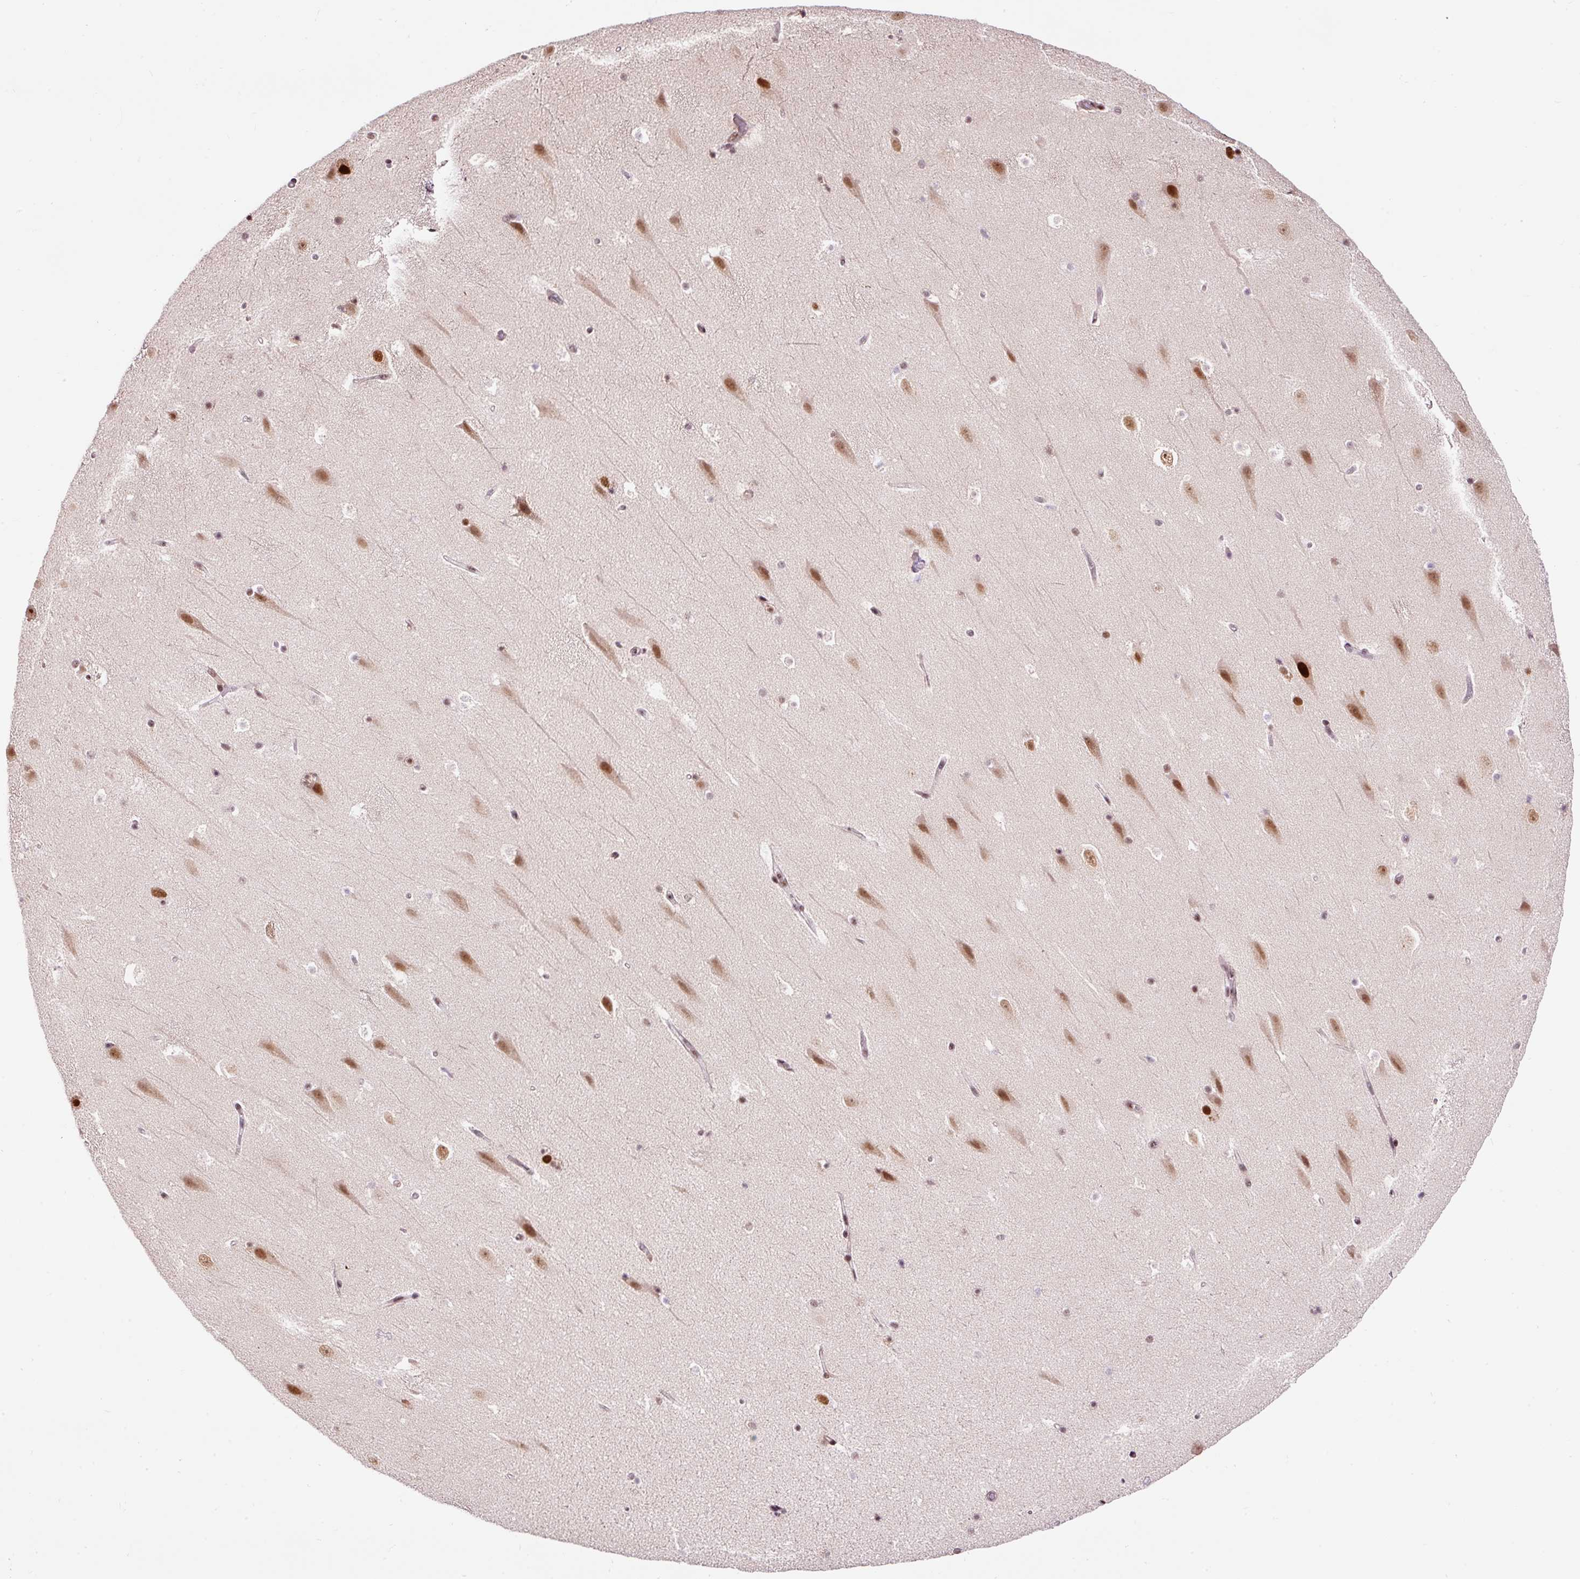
{"staining": {"intensity": "weak", "quantity": "<25%", "location": "nuclear"}, "tissue": "hippocampus", "cell_type": "Glial cells", "image_type": "normal", "snomed": [{"axis": "morphology", "description": "Normal tissue, NOS"}, {"axis": "topography", "description": "Hippocampus"}], "caption": "This is an IHC micrograph of unremarkable human hippocampus. There is no staining in glial cells.", "gene": "HNRNPC", "patient": {"sex": "male", "age": 37}}